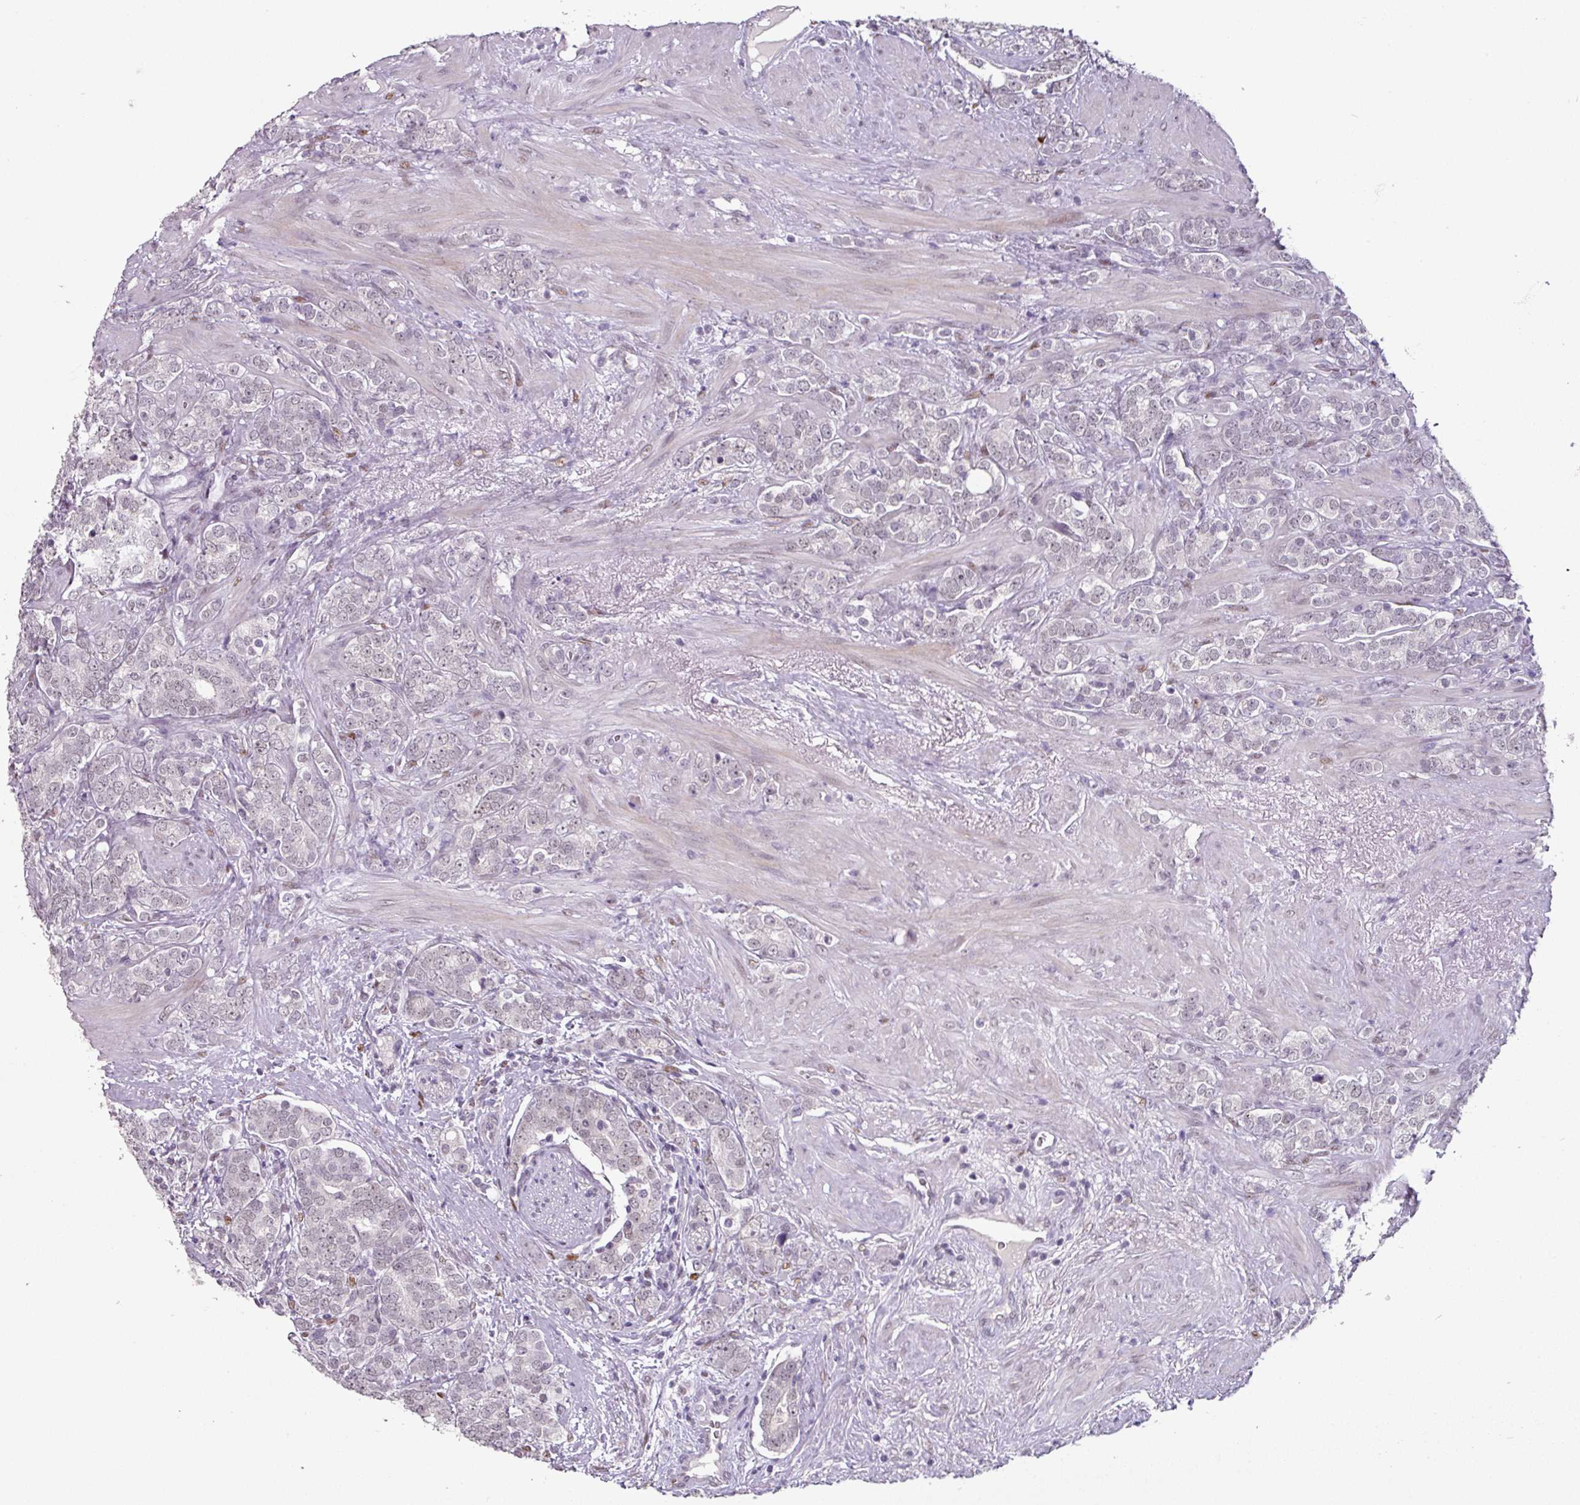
{"staining": {"intensity": "weak", "quantity": ">75%", "location": "nuclear"}, "tissue": "prostate cancer", "cell_type": "Tumor cells", "image_type": "cancer", "snomed": [{"axis": "morphology", "description": "Adenocarcinoma, High grade"}, {"axis": "topography", "description": "Prostate"}], "caption": "A brown stain shows weak nuclear staining of a protein in human prostate cancer (adenocarcinoma (high-grade)) tumor cells.", "gene": "ELK1", "patient": {"sex": "male", "age": 64}}